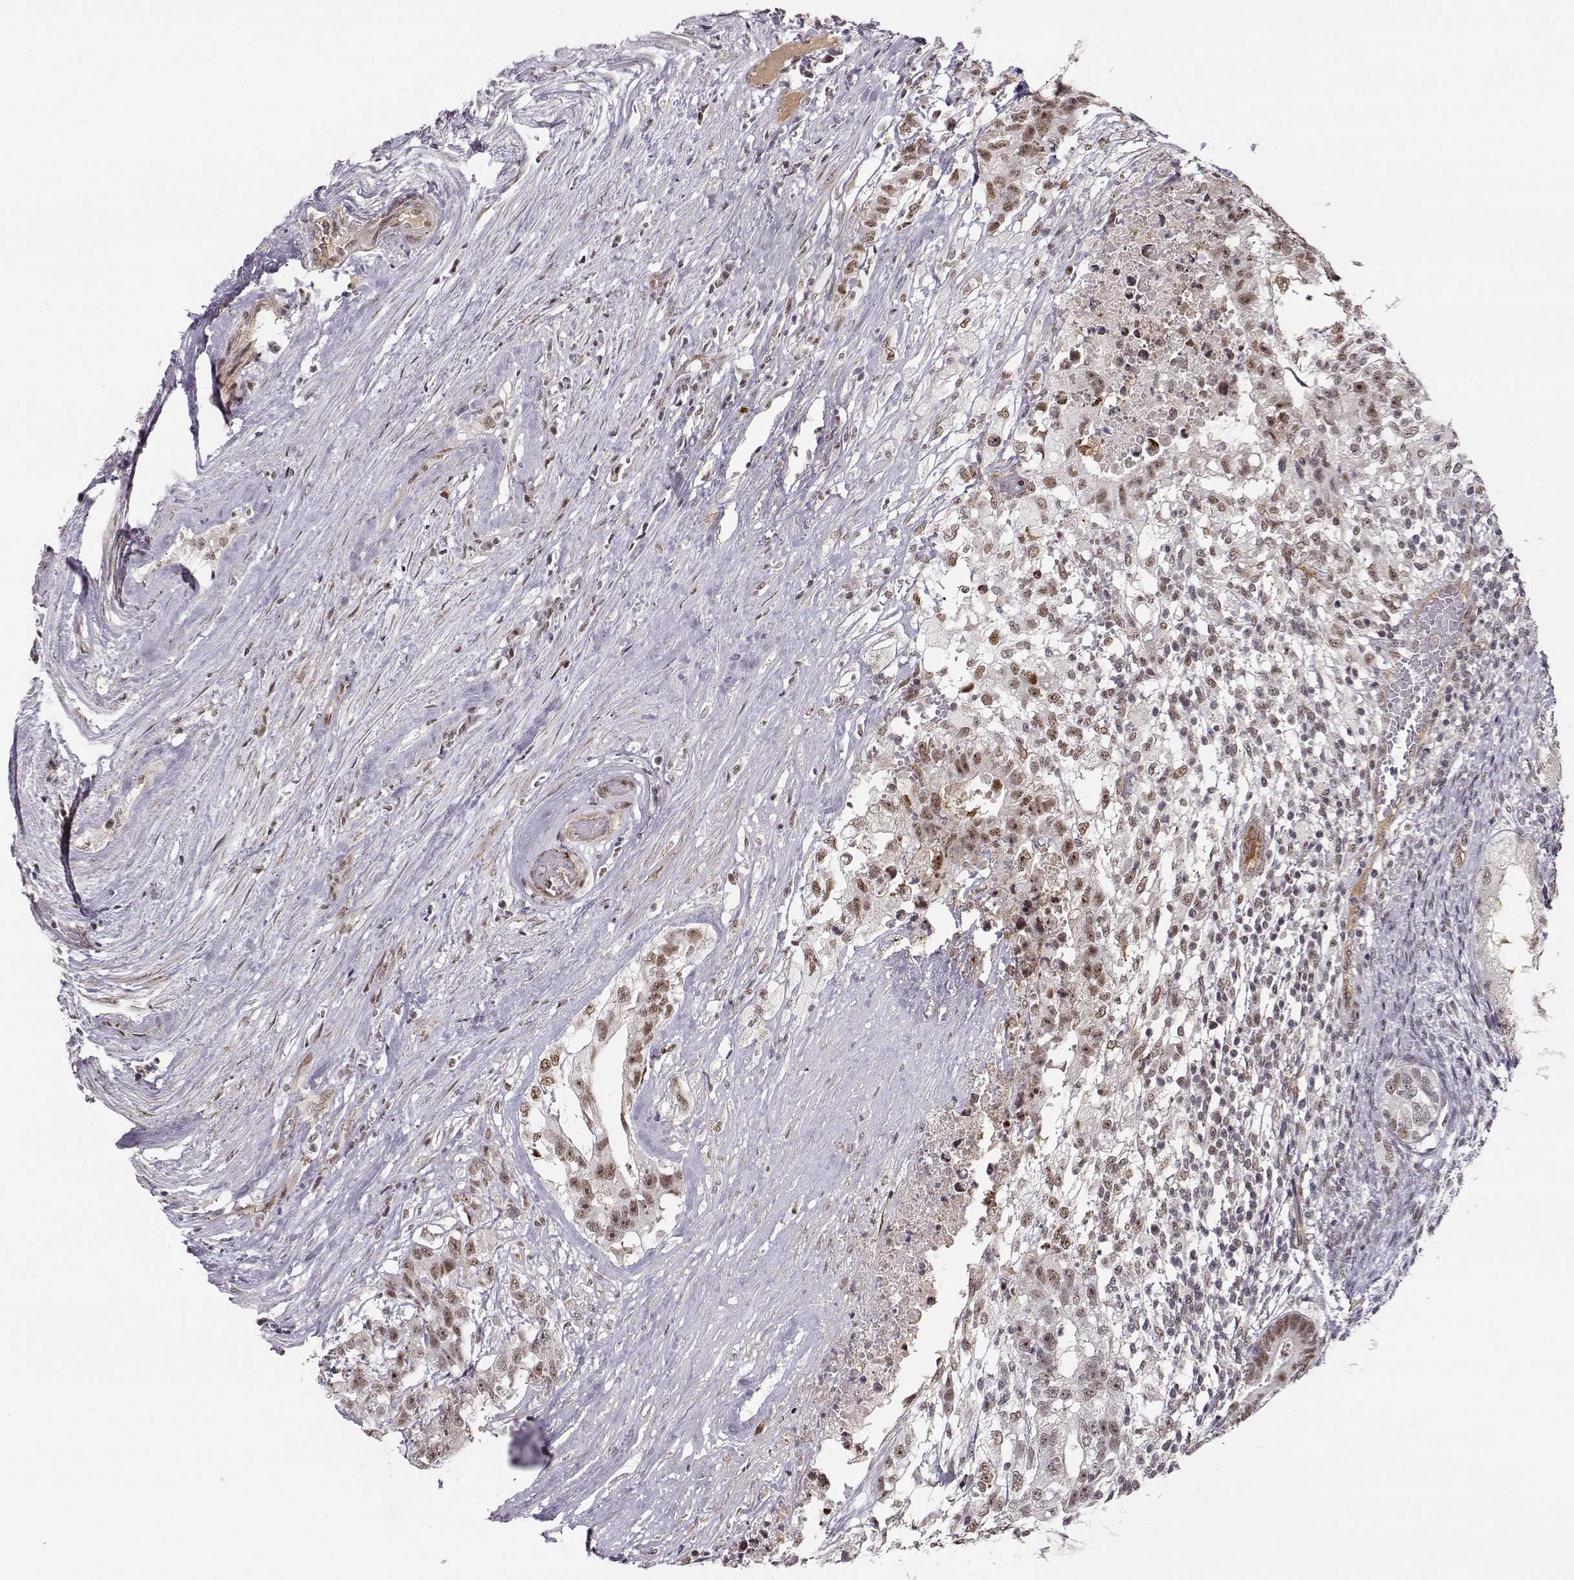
{"staining": {"intensity": "moderate", "quantity": "25%-75%", "location": "nuclear"}, "tissue": "testis cancer", "cell_type": "Tumor cells", "image_type": "cancer", "snomed": [{"axis": "morphology", "description": "Seminoma, NOS"}, {"axis": "morphology", "description": "Carcinoma, Embryonal, NOS"}, {"axis": "topography", "description": "Testis"}], "caption": "Testis embryonal carcinoma stained for a protein demonstrates moderate nuclear positivity in tumor cells.", "gene": "CIR1", "patient": {"sex": "male", "age": 41}}